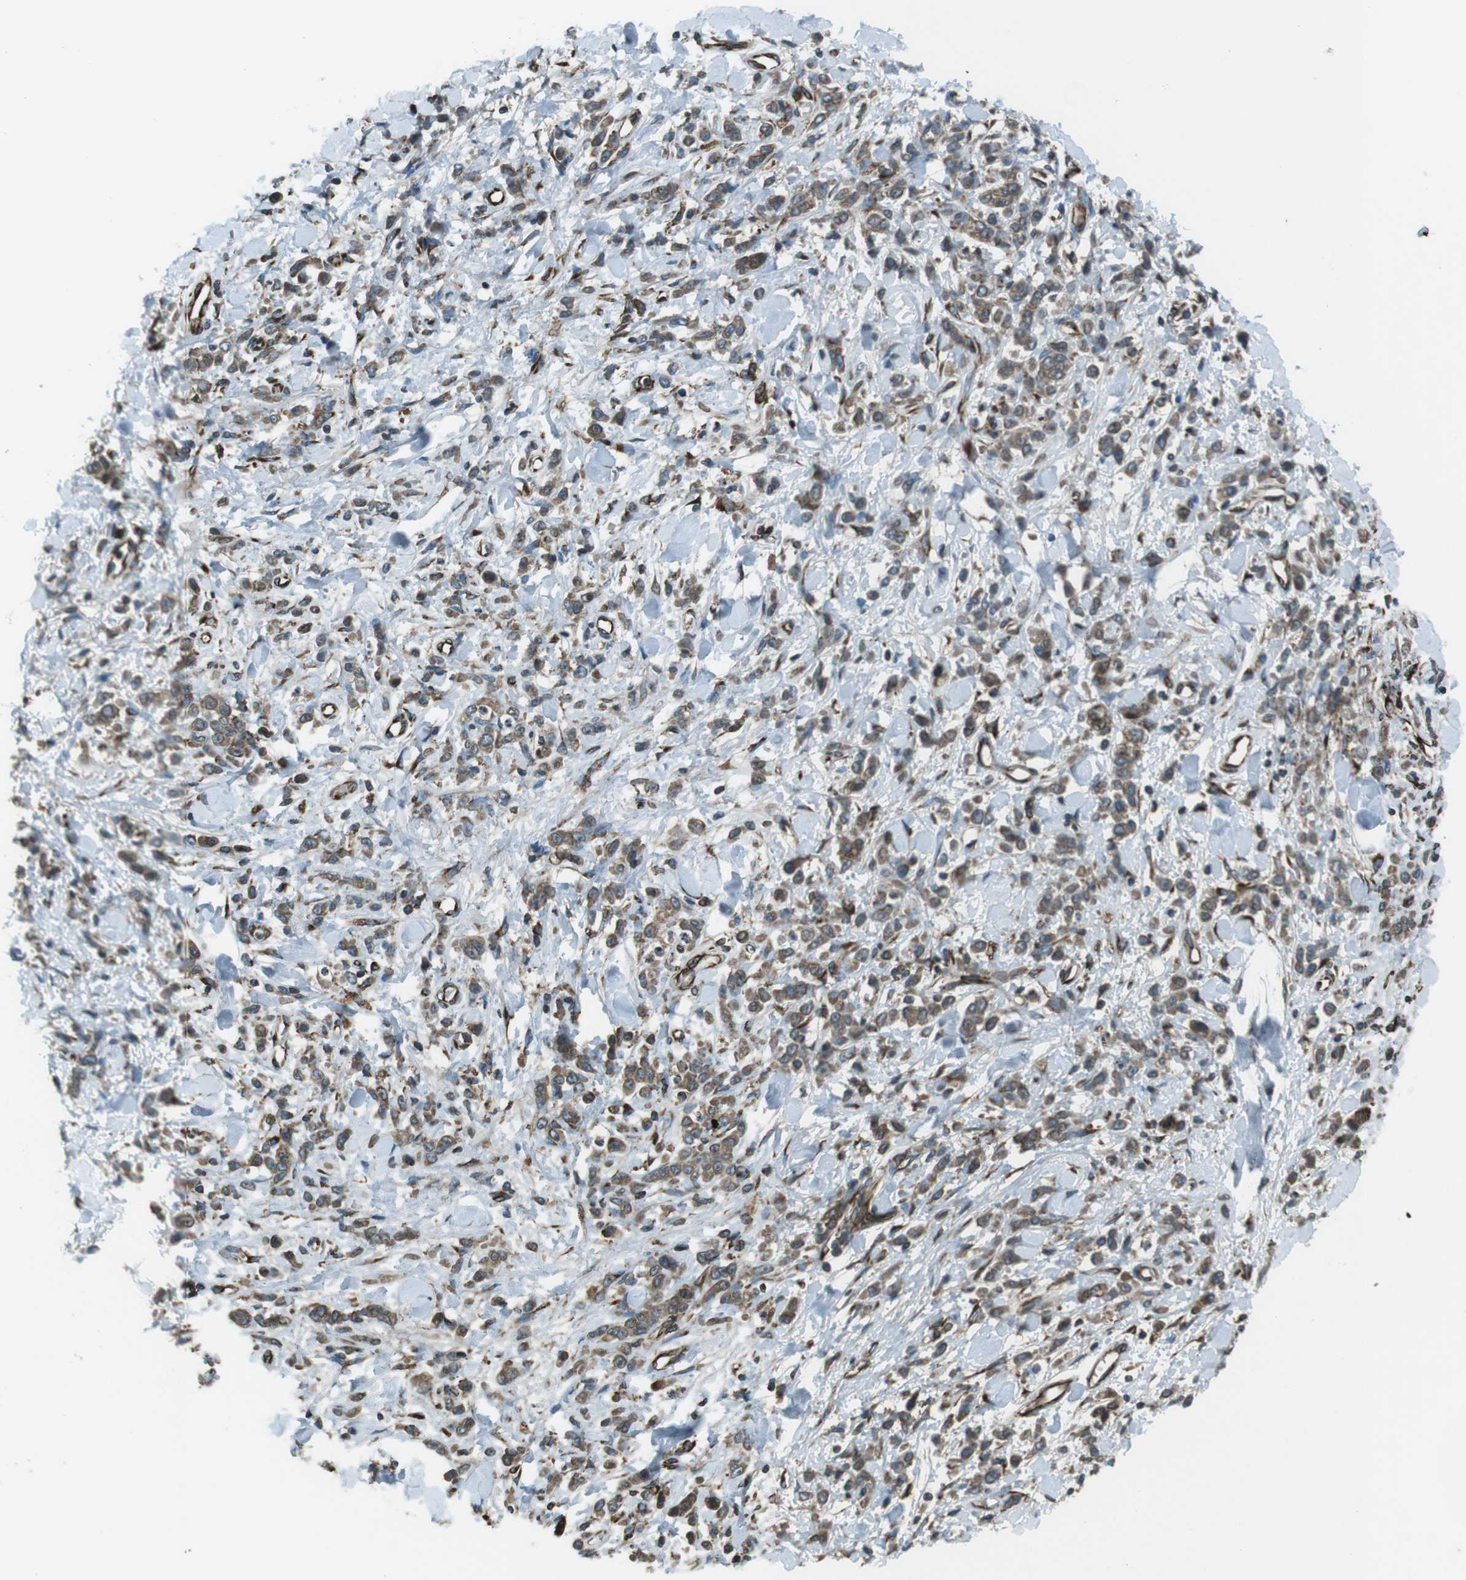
{"staining": {"intensity": "moderate", "quantity": ">75%", "location": "cytoplasmic/membranous"}, "tissue": "stomach cancer", "cell_type": "Tumor cells", "image_type": "cancer", "snomed": [{"axis": "morphology", "description": "Normal tissue, NOS"}, {"axis": "morphology", "description": "Adenocarcinoma, NOS"}, {"axis": "topography", "description": "Stomach"}], "caption": "About >75% of tumor cells in stomach adenocarcinoma demonstrate moderate cytoplasmic/membranous protein expression as visualized by brown immunohistochemical staining.", "gene": "KTN1", "patient": {"sex": "male", "age": 82}}